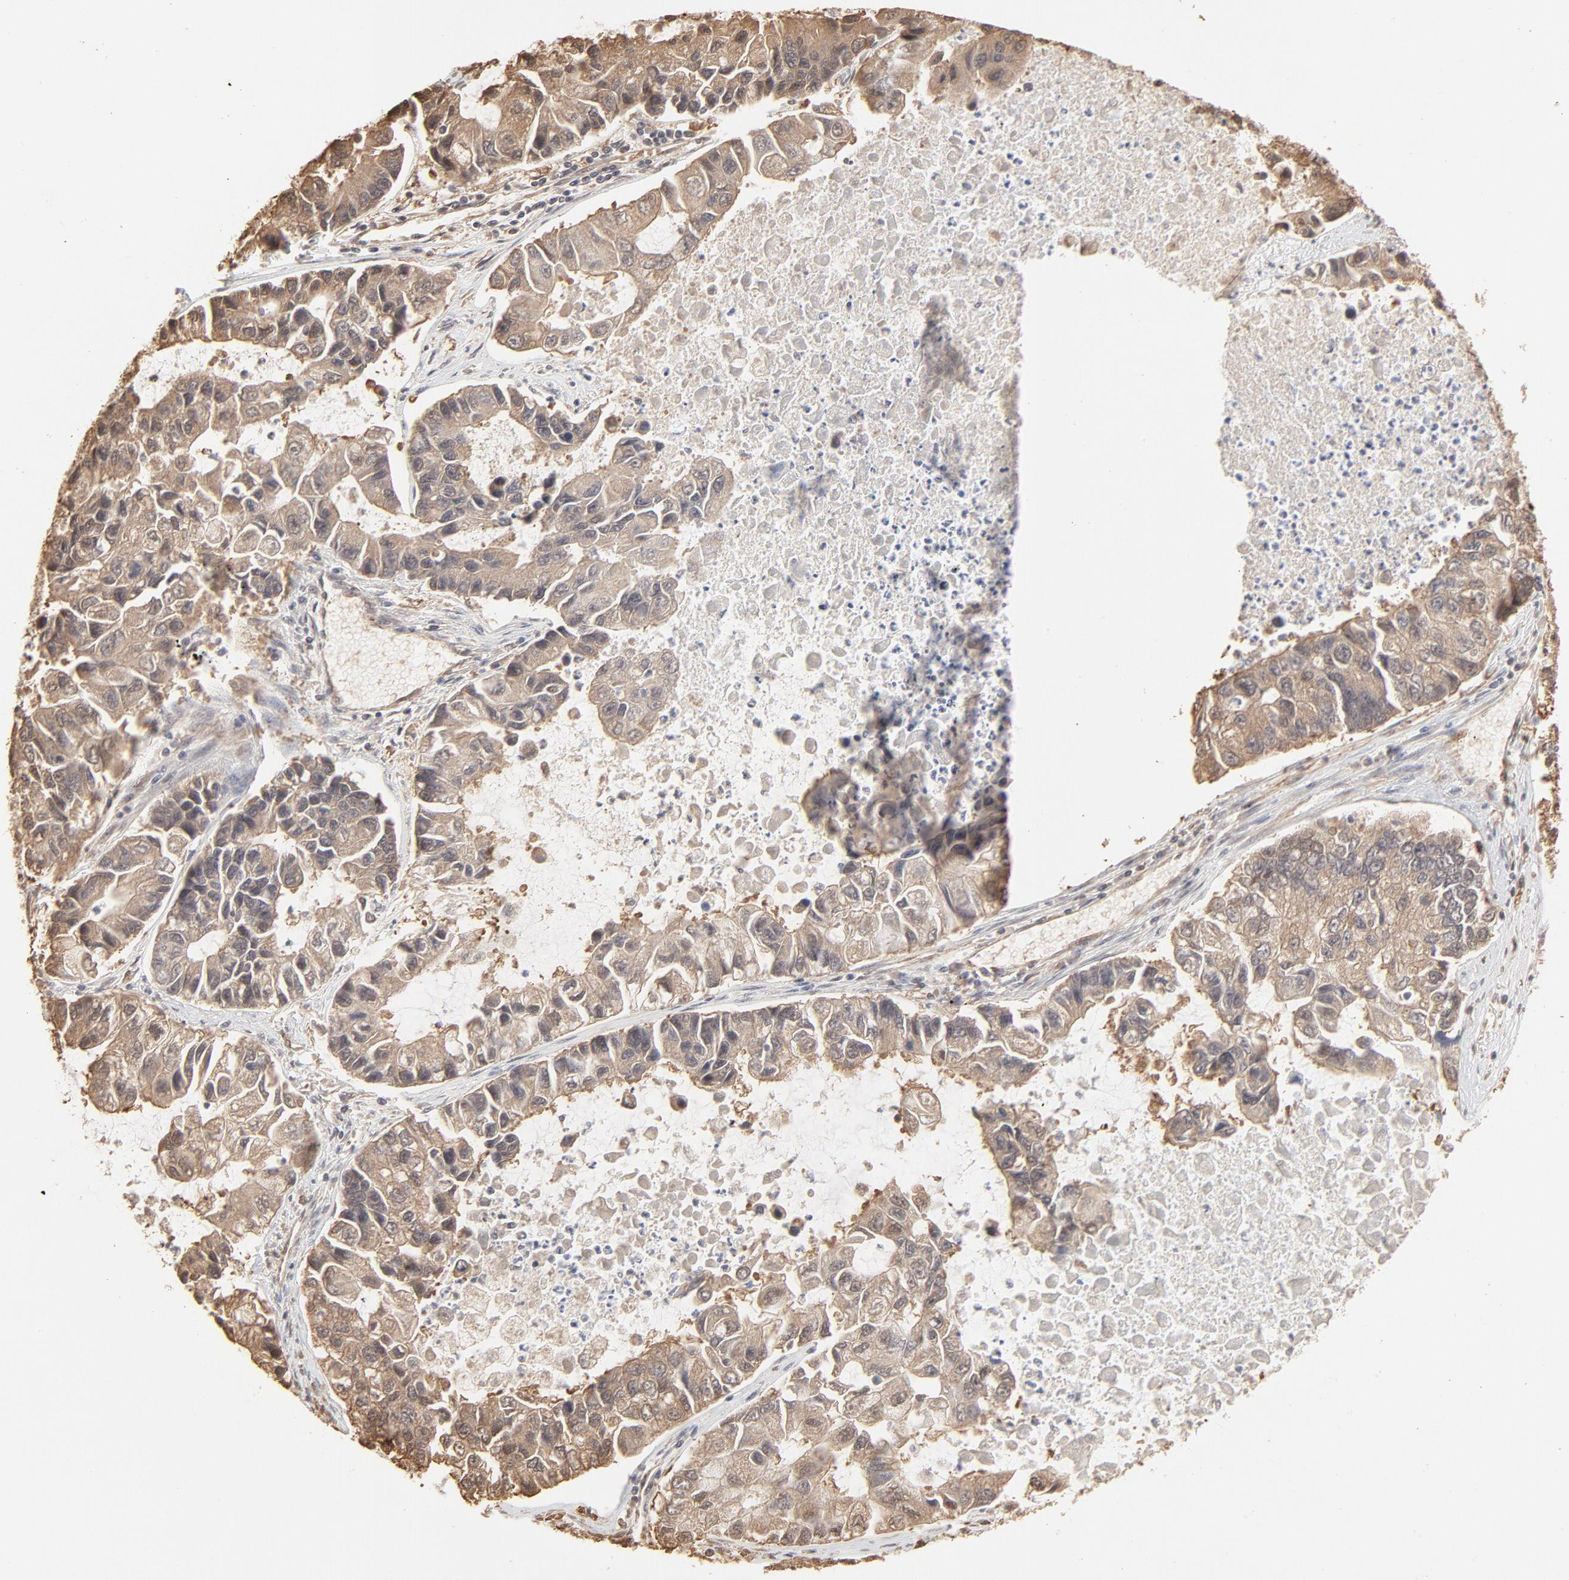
{"staining": {"intensity": "moderate", "quantity": ">75%", "location": "cytoplasmic/membranous"}, "tissue": "lung cancer", "cell_type": "Tumor cells", "image_type": "cancer", "snomed": [{"axis": "morphology", "description": "Adenocarcinoma, NOS"}, {"axis": "topography", "description": "Lung"}], "caption": "The immunohistochemical stain labels moderate cytoplasmic/membranous staining in tumor cells of lung adenocarcinoma tissue.", "gene": "PPP2CA", "patient": {"sex": "female", "age": 51}}